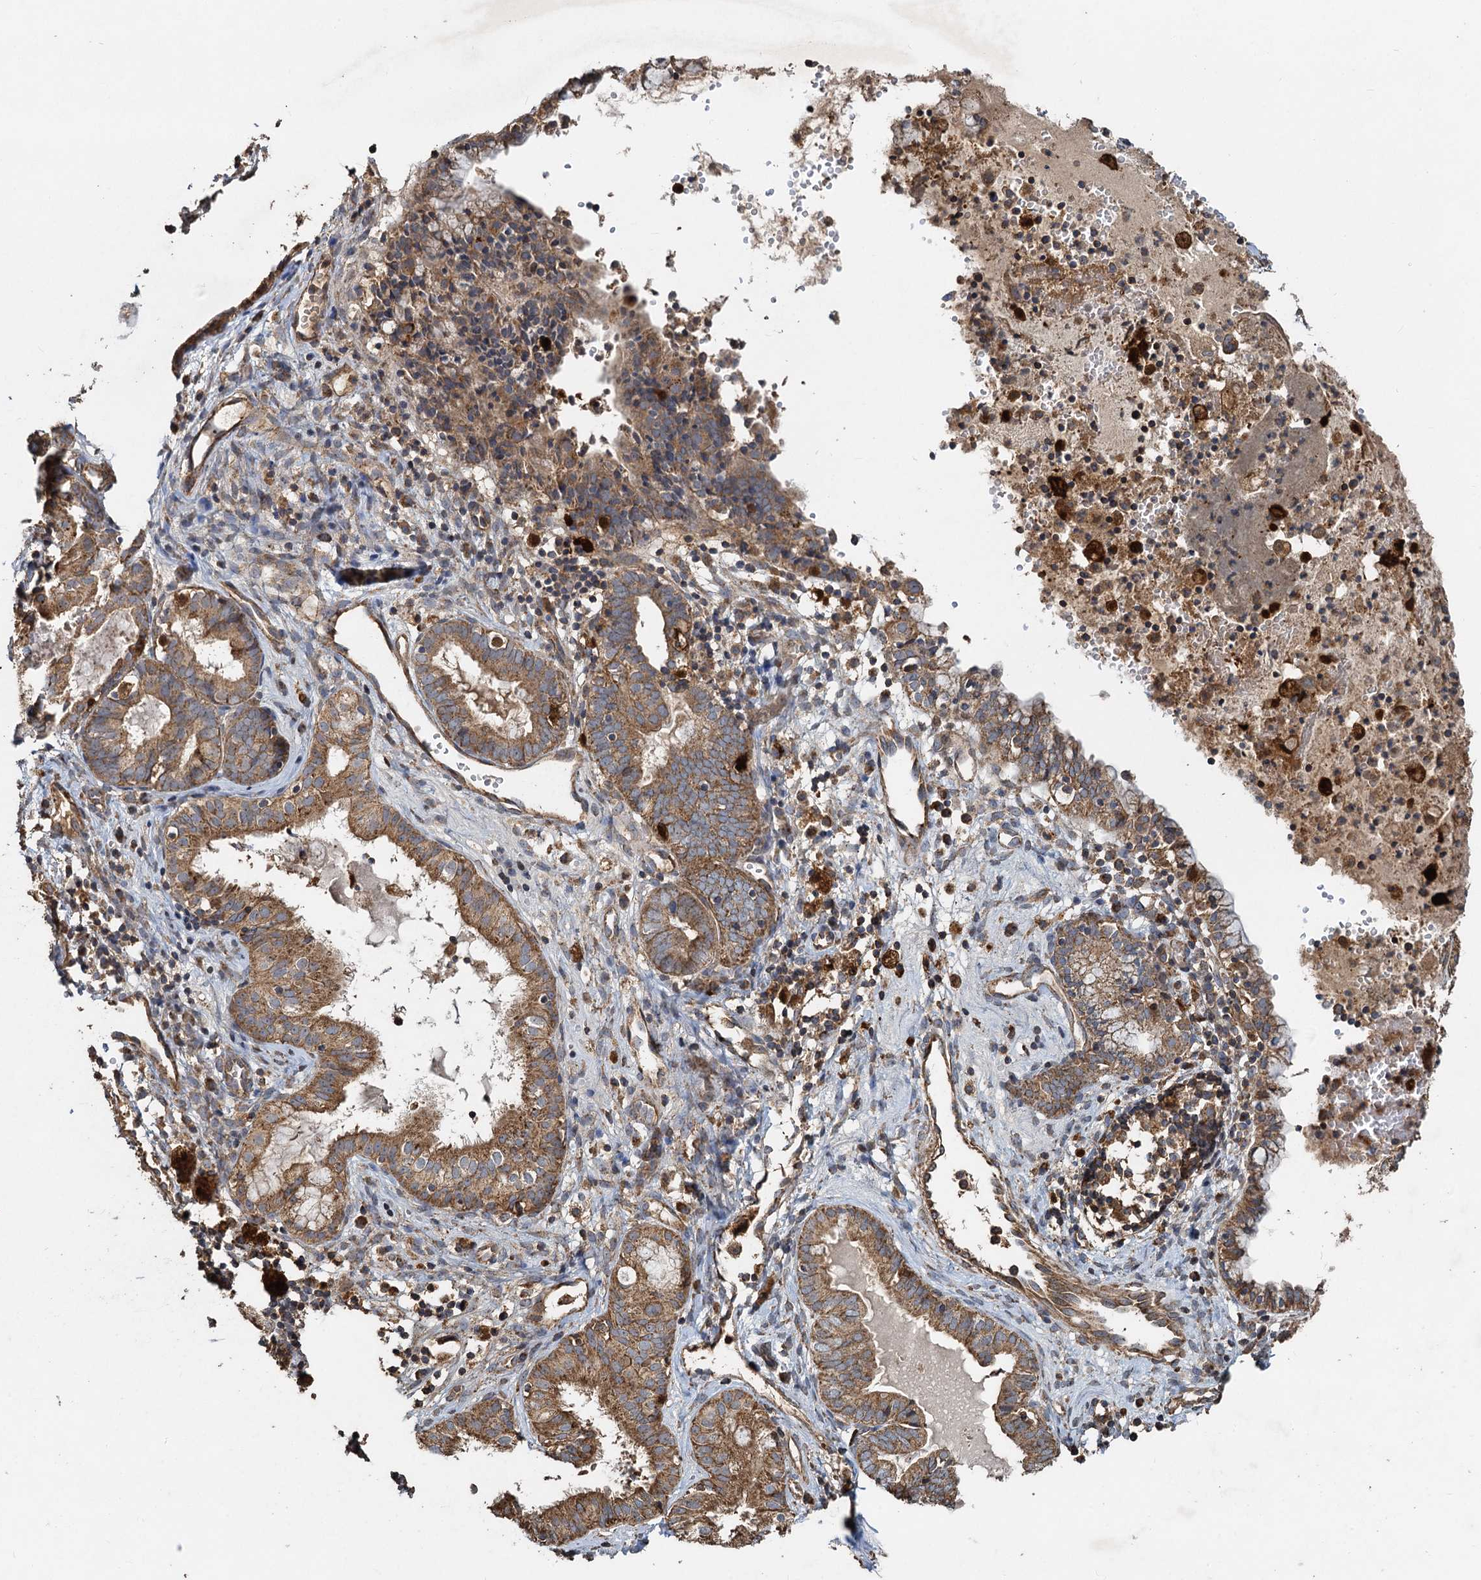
{"staining": {"intensity": "moderate", "quantity": ">75%", "location": "cytoplasmic/membranous"}, "tissue": "endometrial cancer", "cell_type": "Tumor cells", "image_type": "cancer", "snomed": [{"axis": "morphology", "description": "Adenocarcinoma, NOS"}, {"axis": "topography", "description": "Endometrium"}], "caption": "Protein staining displays moderate cytoplasmic/membranous staining in approximately >75% of tumor cells in adenocarcinoma (endometrial). (DAB = brown stain, brightfield microscopy at high magnification).", "gene": "SDS", "patient": {"sex": "female", "age": 79}}